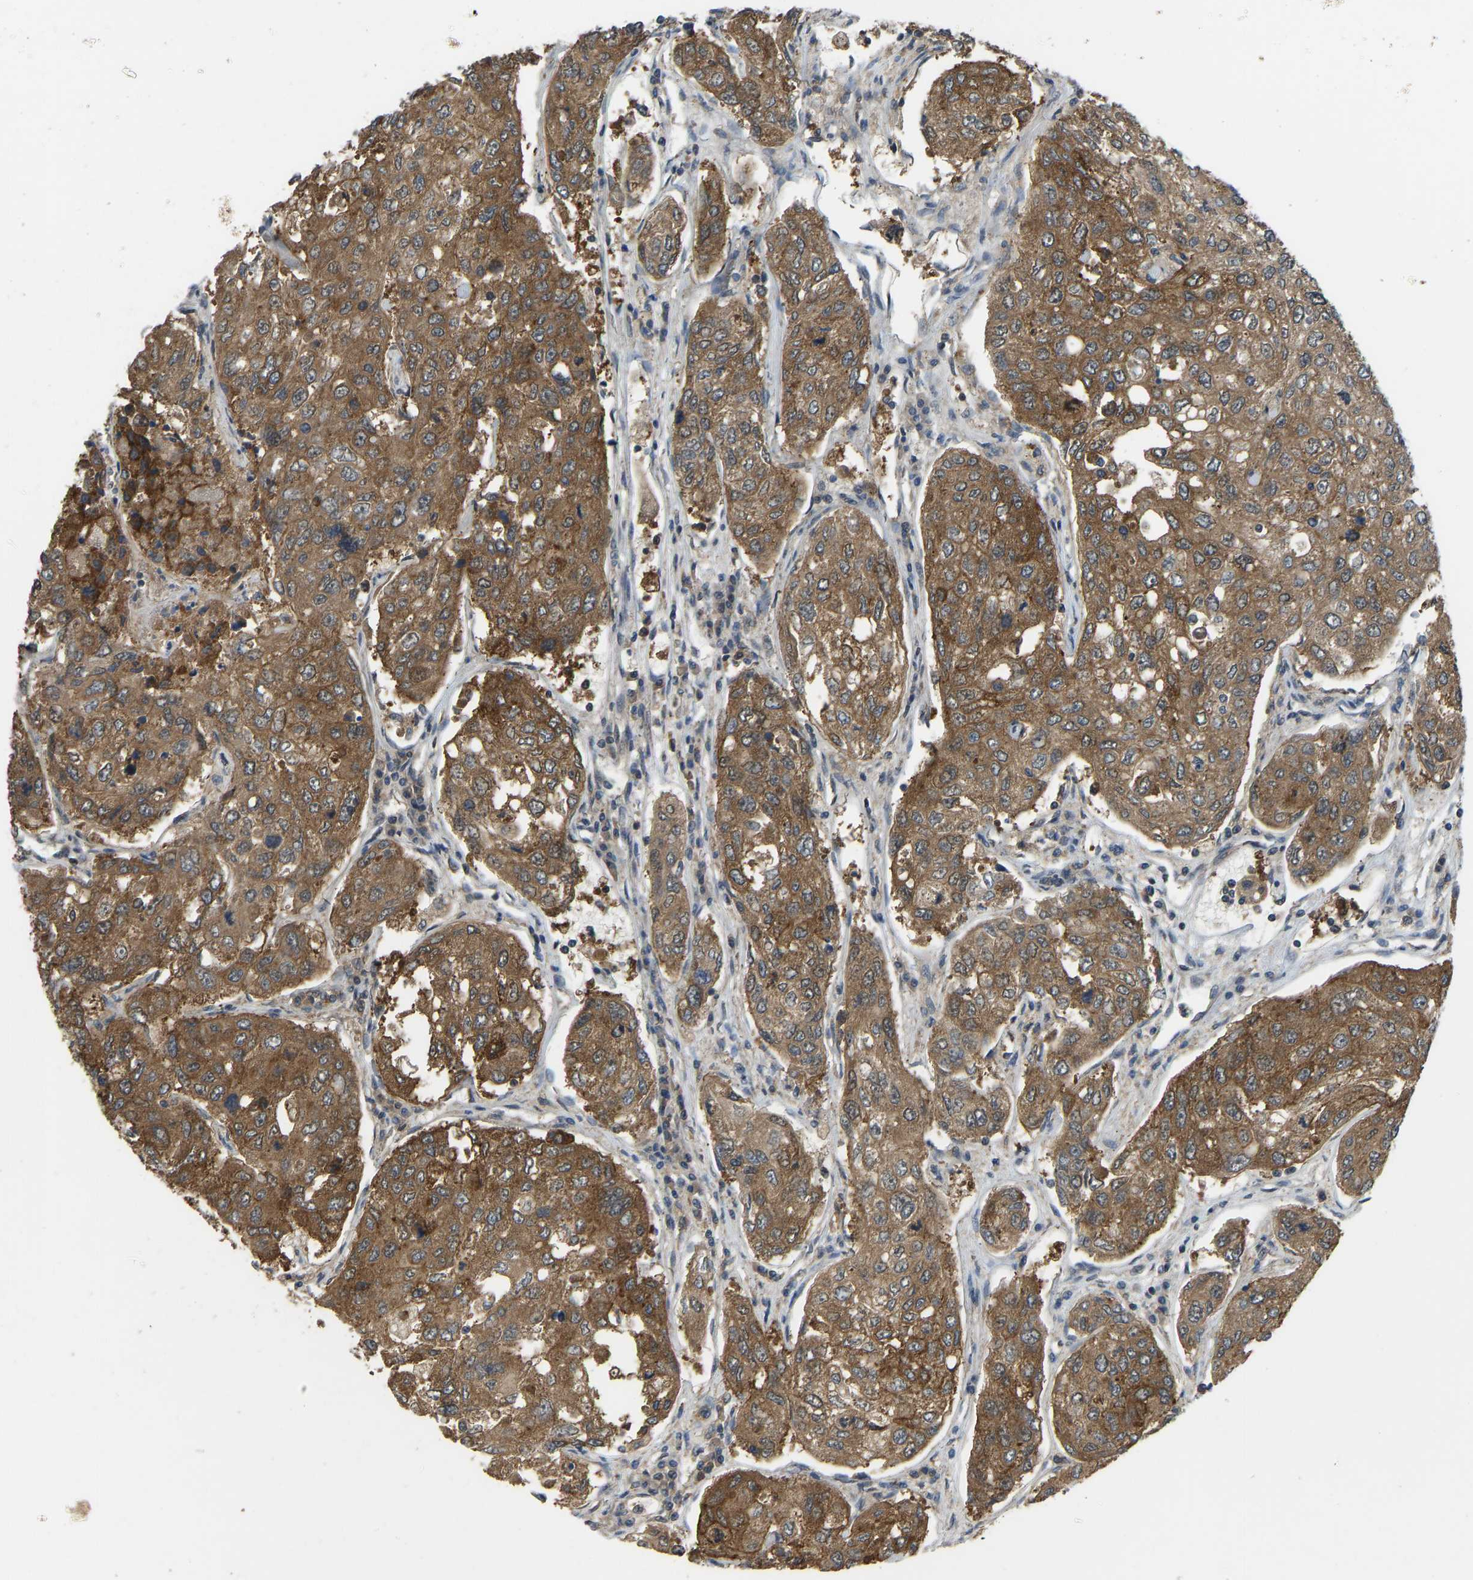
{"staining": {"intensity": "moderate", "quantity": ">75%", "location": "cytoplasmic/membranous"}, "tissue": "urothelial cancer", "cell_type": "Tumor cells", "image_type": "cancer", "snomed": [{"axis": "morphology", "description": "Urothelial carcinoma, High grade"}, {"axis": "topography", "description": "Lymph node"}, {"axis": "topography", "description": "Urinary bladder"}], "caption": "Tumor cells exhibit medium levels of moderate cytoplasmic/membranous positivity in about >75% of cells in human high-grade urothelial carcinoma. (DAB IHC, brown staining for protein, blue staining for nuclei).", "gene": "CCT8", "patient": {"sex": "male", "age": 51}}